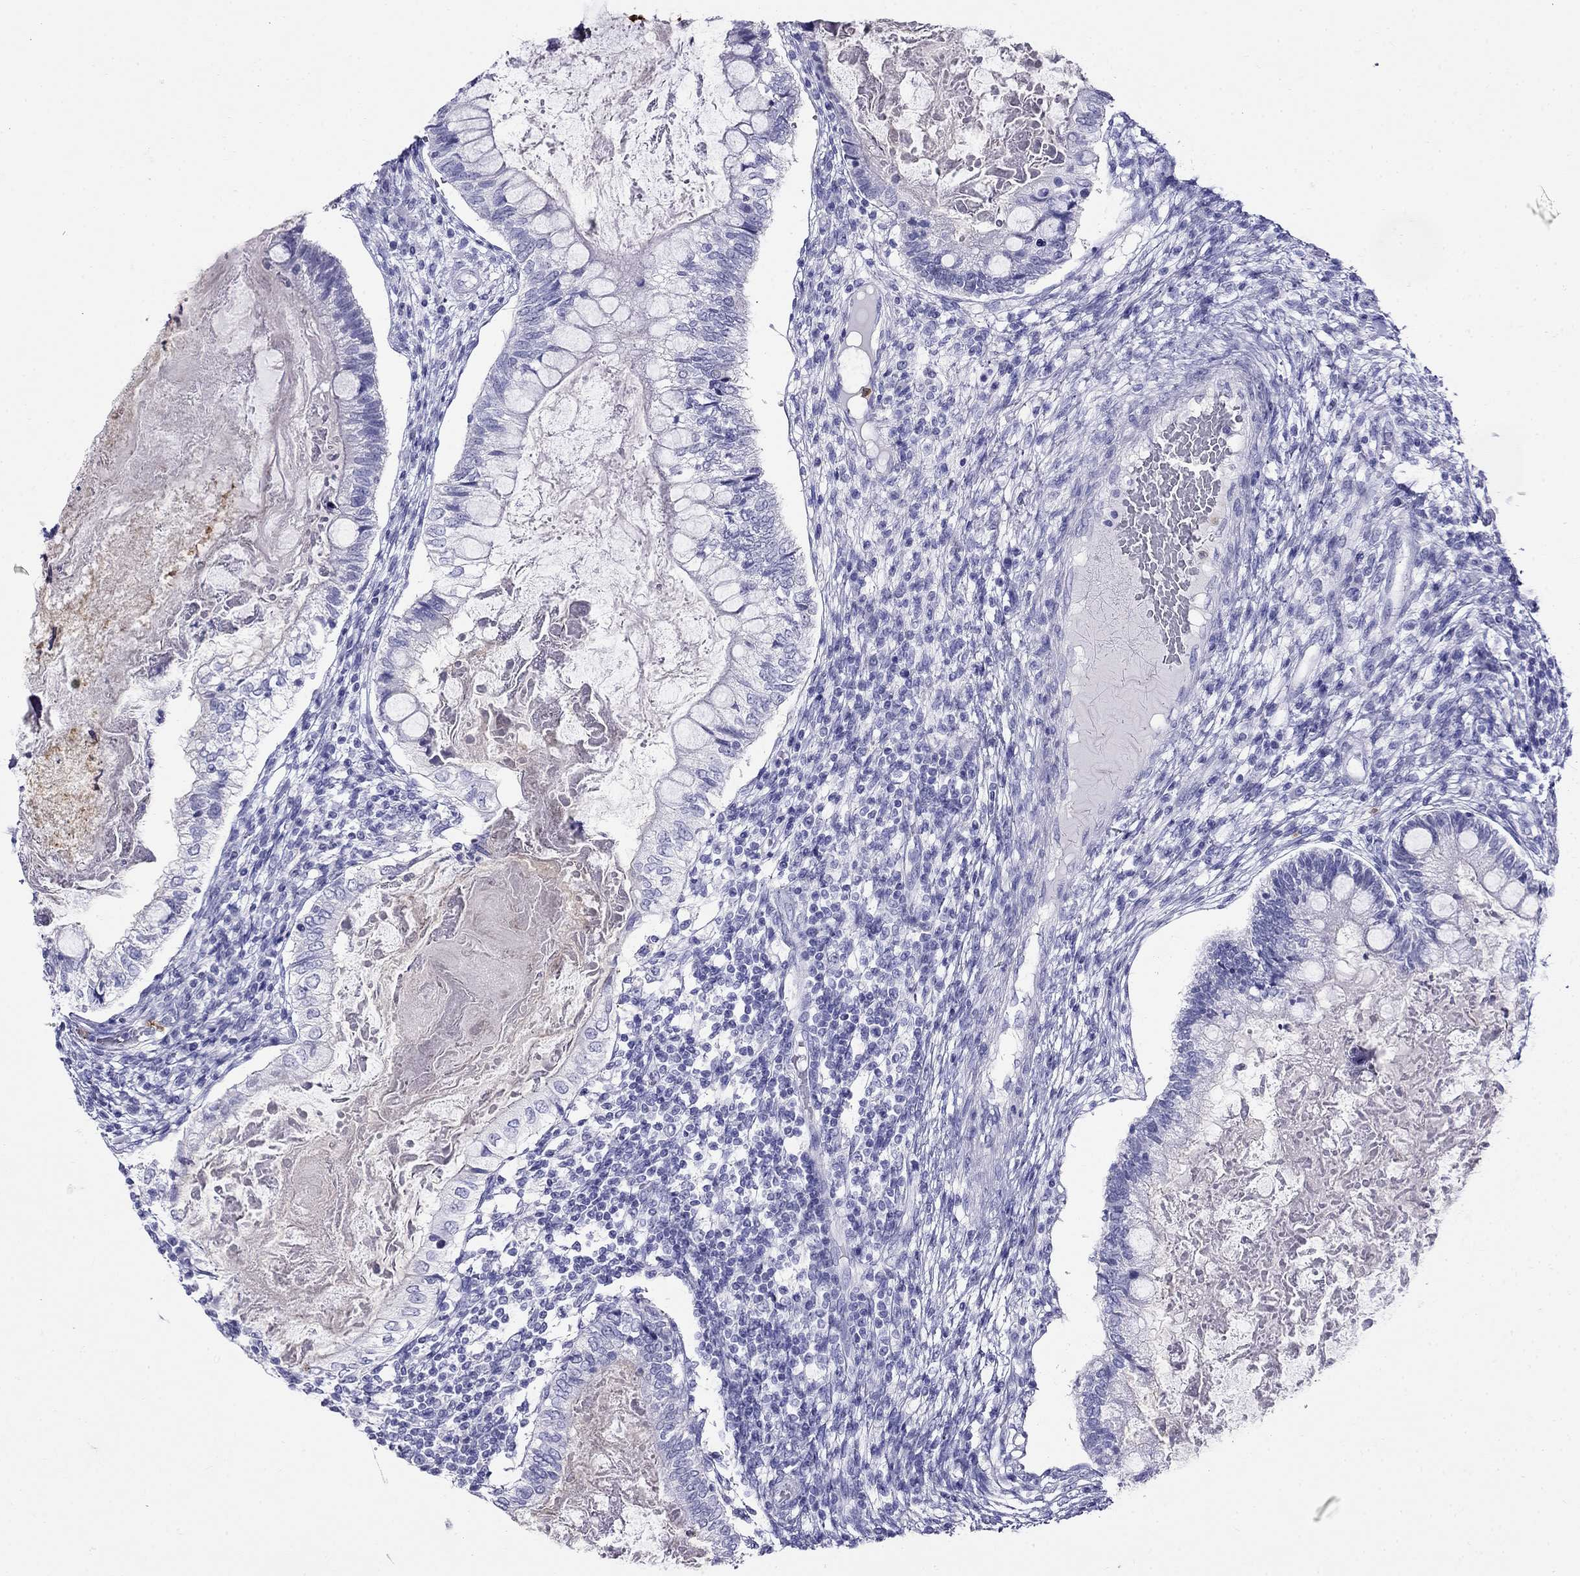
{"staining": {"intensity": "negative", "quantity": "none", "location": "none"}, "tissue": "testis cancer", "cell_type": "Tumor cells", "image_type": "cancer", "snomed": [{"axis": "morphology", "description": "Seminoma, NOS"}, {"axis": "morphology", "description": "Carcinoma, Embryonal, NOS"}, {"axis": "topography", "description": "Testis"}], "caption": "There is no significant positivity in tumor cells of testis cancer (seminoma).", "gene": "PPP1R36", "patient": {"sex": "male", "age": 41}}